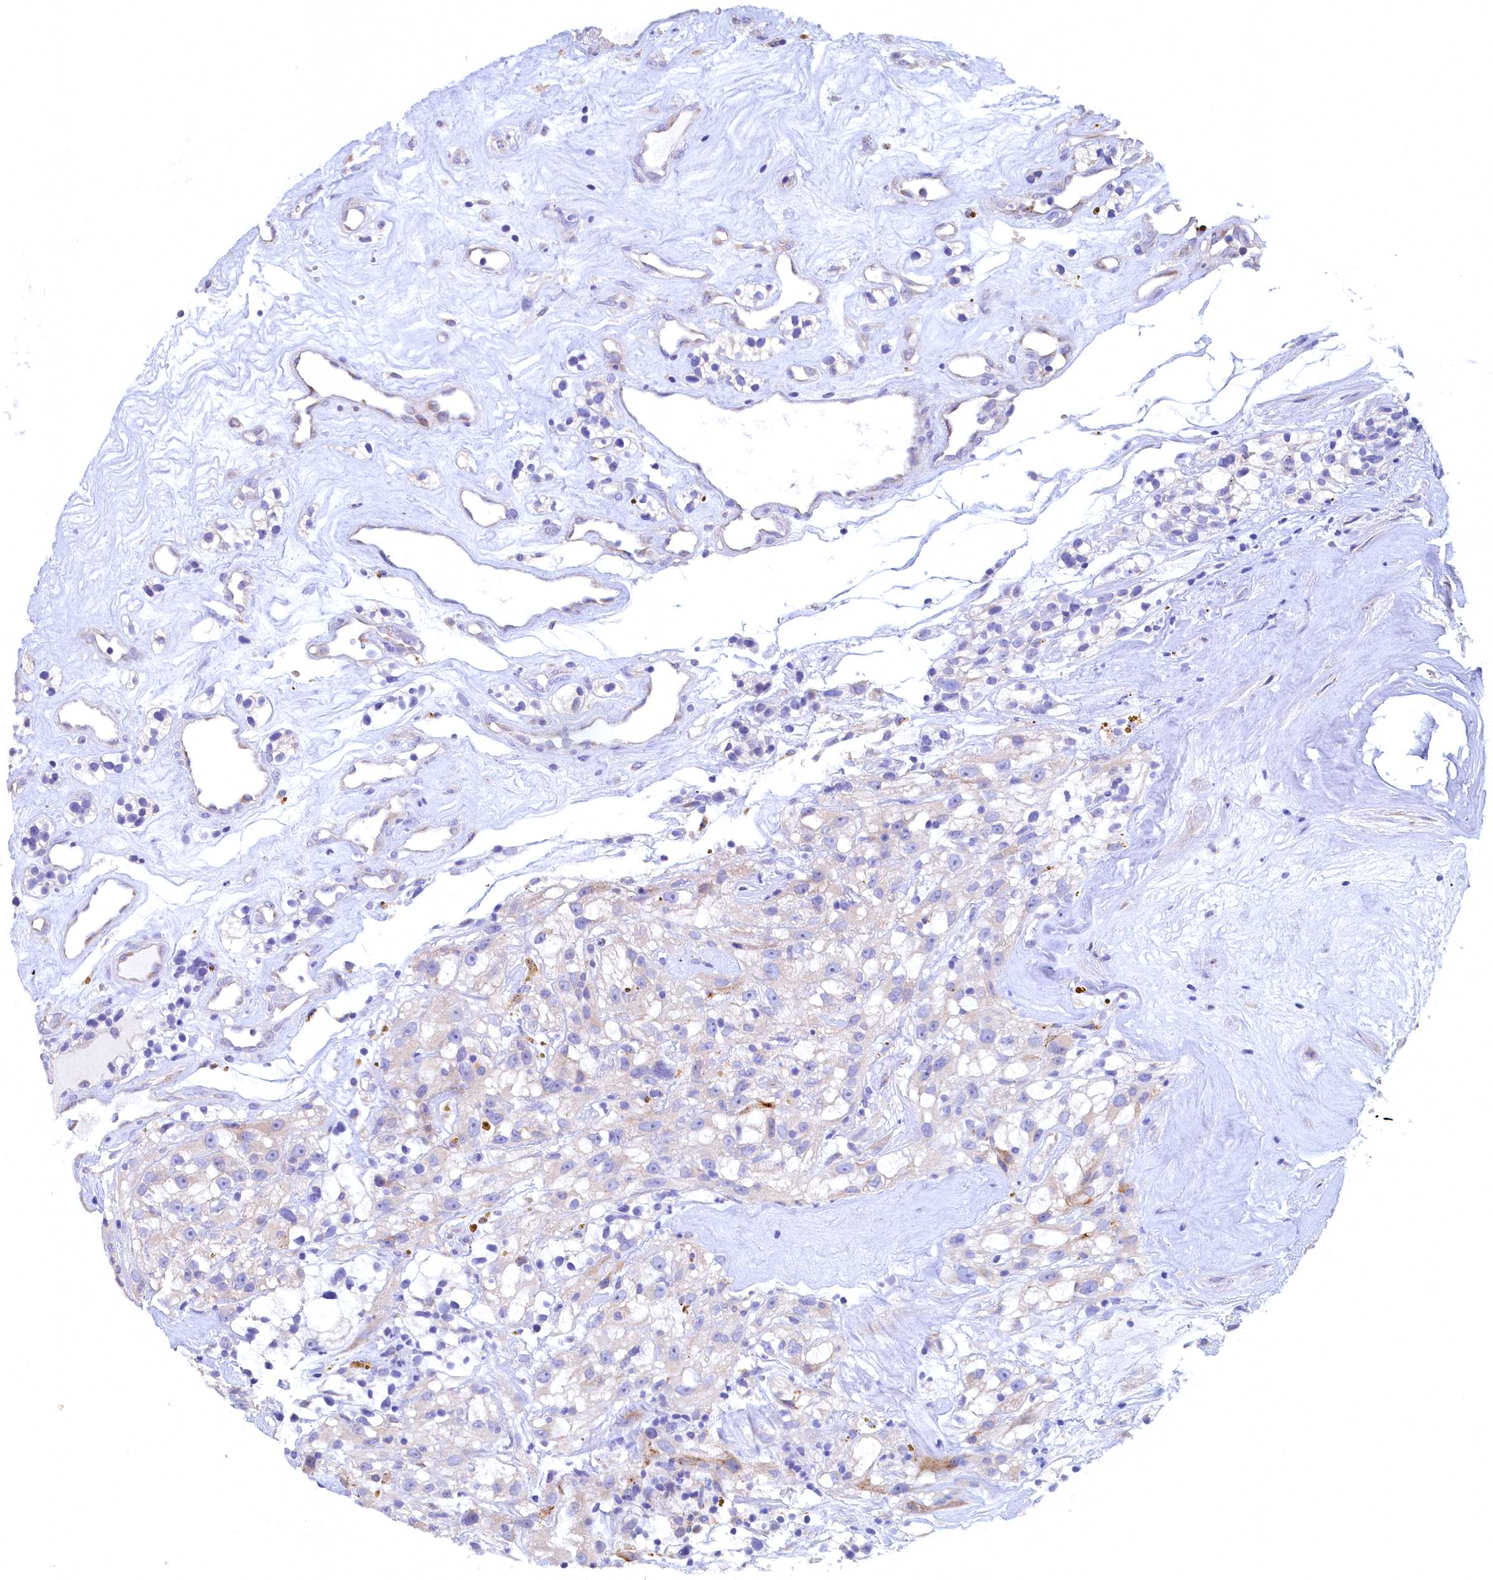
{"staining": {"intensity": "negative", "quantity": "none", "location": "none"}, "tissue": "renal cancer", "cell_type": "Tumor cells", "image_type": "cancer", "snomed": [{"axis": "morphology", "description": "Adenocarcinoma, NOS"}, {"axis": "topography", "description": "Kidney"}], "caption": "High magnification brightfield microscopy of renal cancer stained with DAB (brown) and counterstained with hematoxylin (blue): tumor cells show no significant staining.", "gene": "CBLIF", "patient": {"sex": "female", "age": 57}}